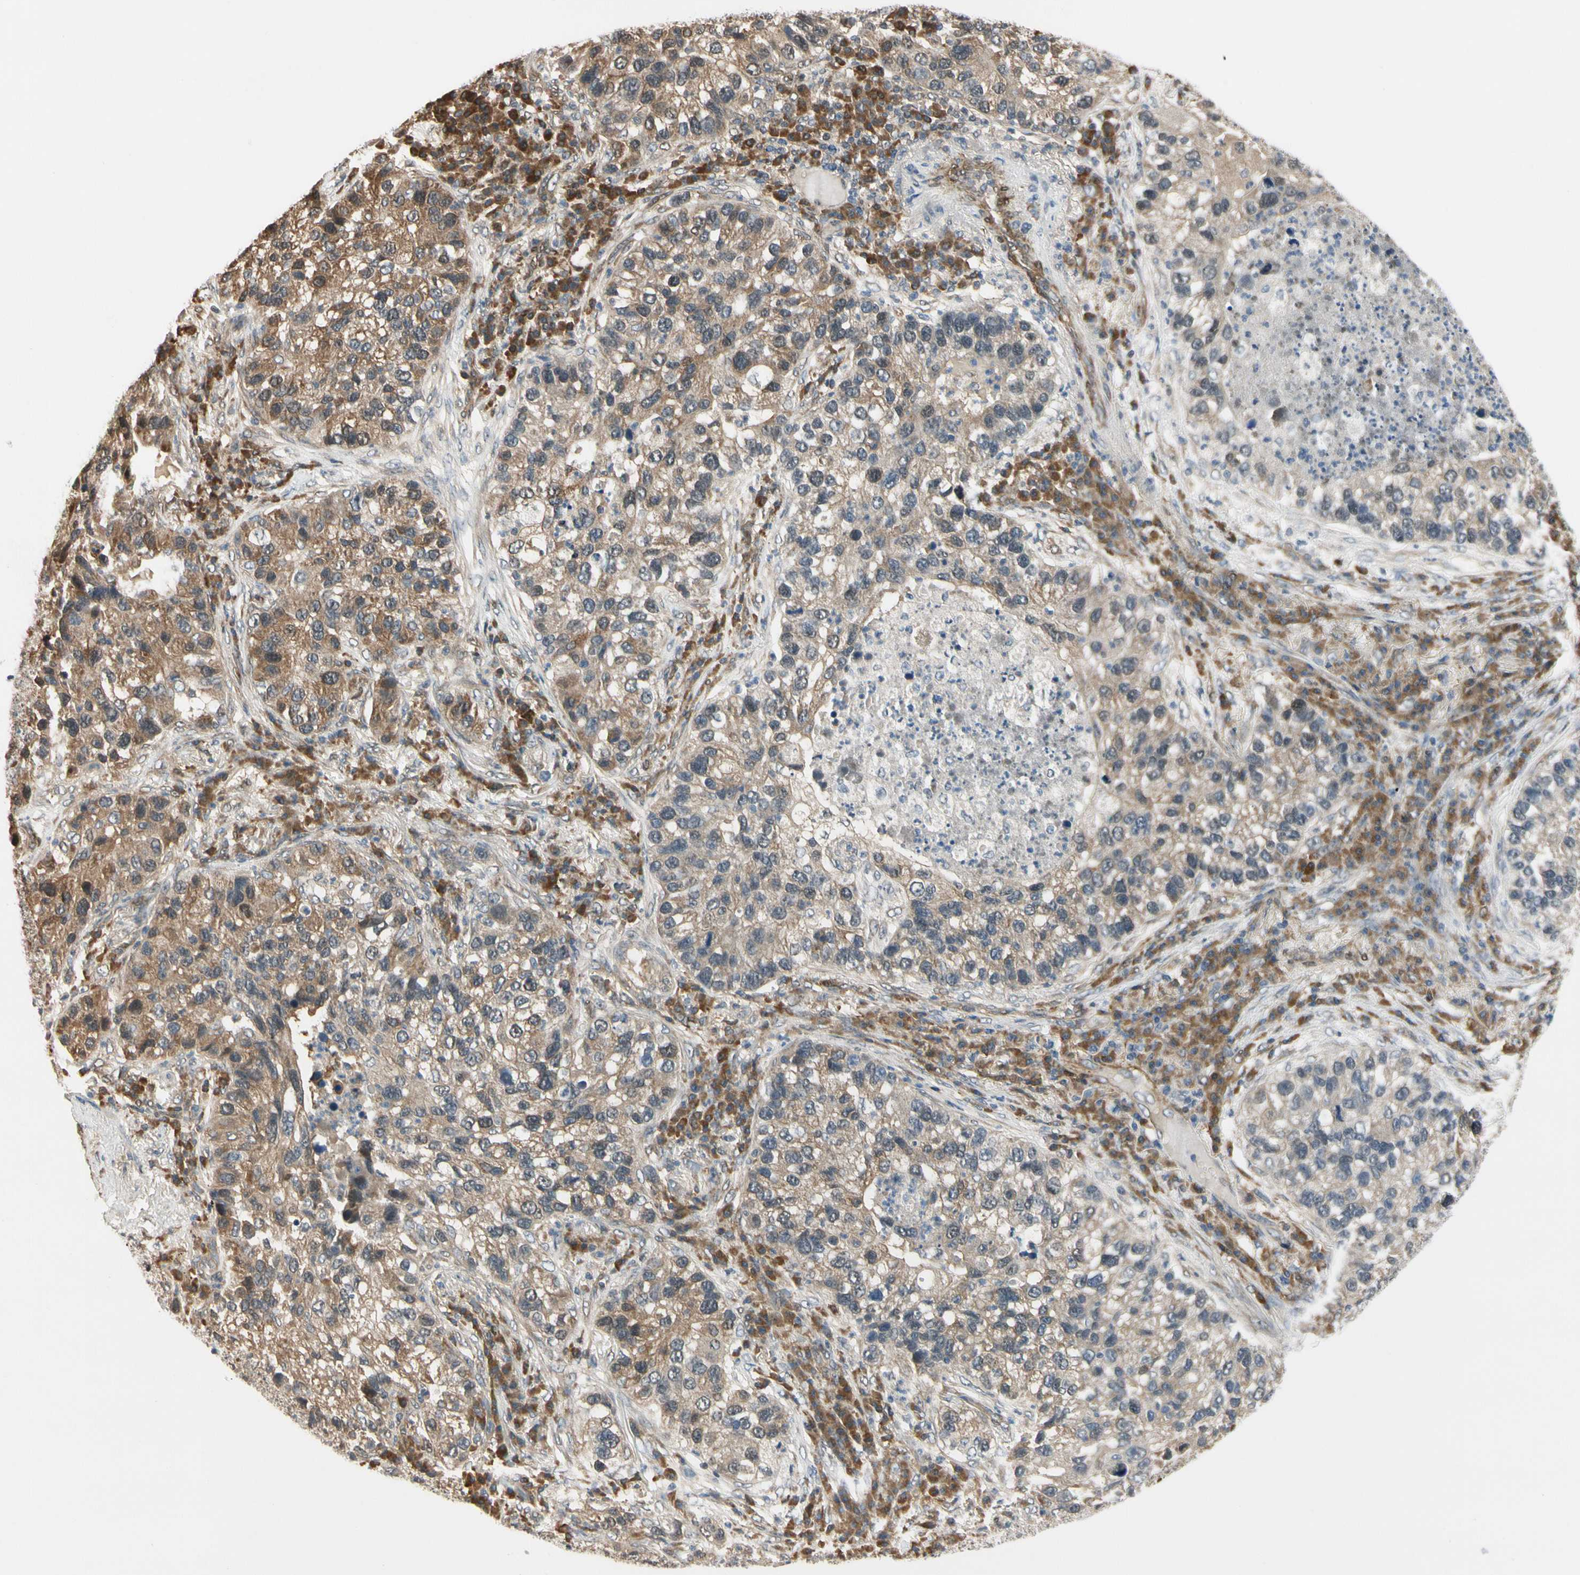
{"staining": {"intensity": "moderate", "quantity": ">75%", "location": "cytoplasmic/membranous,nuclear"}, "tissue": "lung cancer", "cell_type": "Tumor cells", "image_type": "cancer", "snomed": [{"axis": "morphology", "description": "Normal tissue, NOS"}, {"axis": "morphology", "description": "Adenocarcinoma, NOS"}, {"axis": "topography", "description": "Bronchus"}, {"axis": "topography", "description": "Lung"}], "caption": "Immunohistochemical staining of lung cancer displays medium levels of moderate cytoplasmic/membranous and nuclear staining in approximately >75% of tumor cells.", "gene": "RASGRF1", "patient": {"sex": "male", "age": 54}}